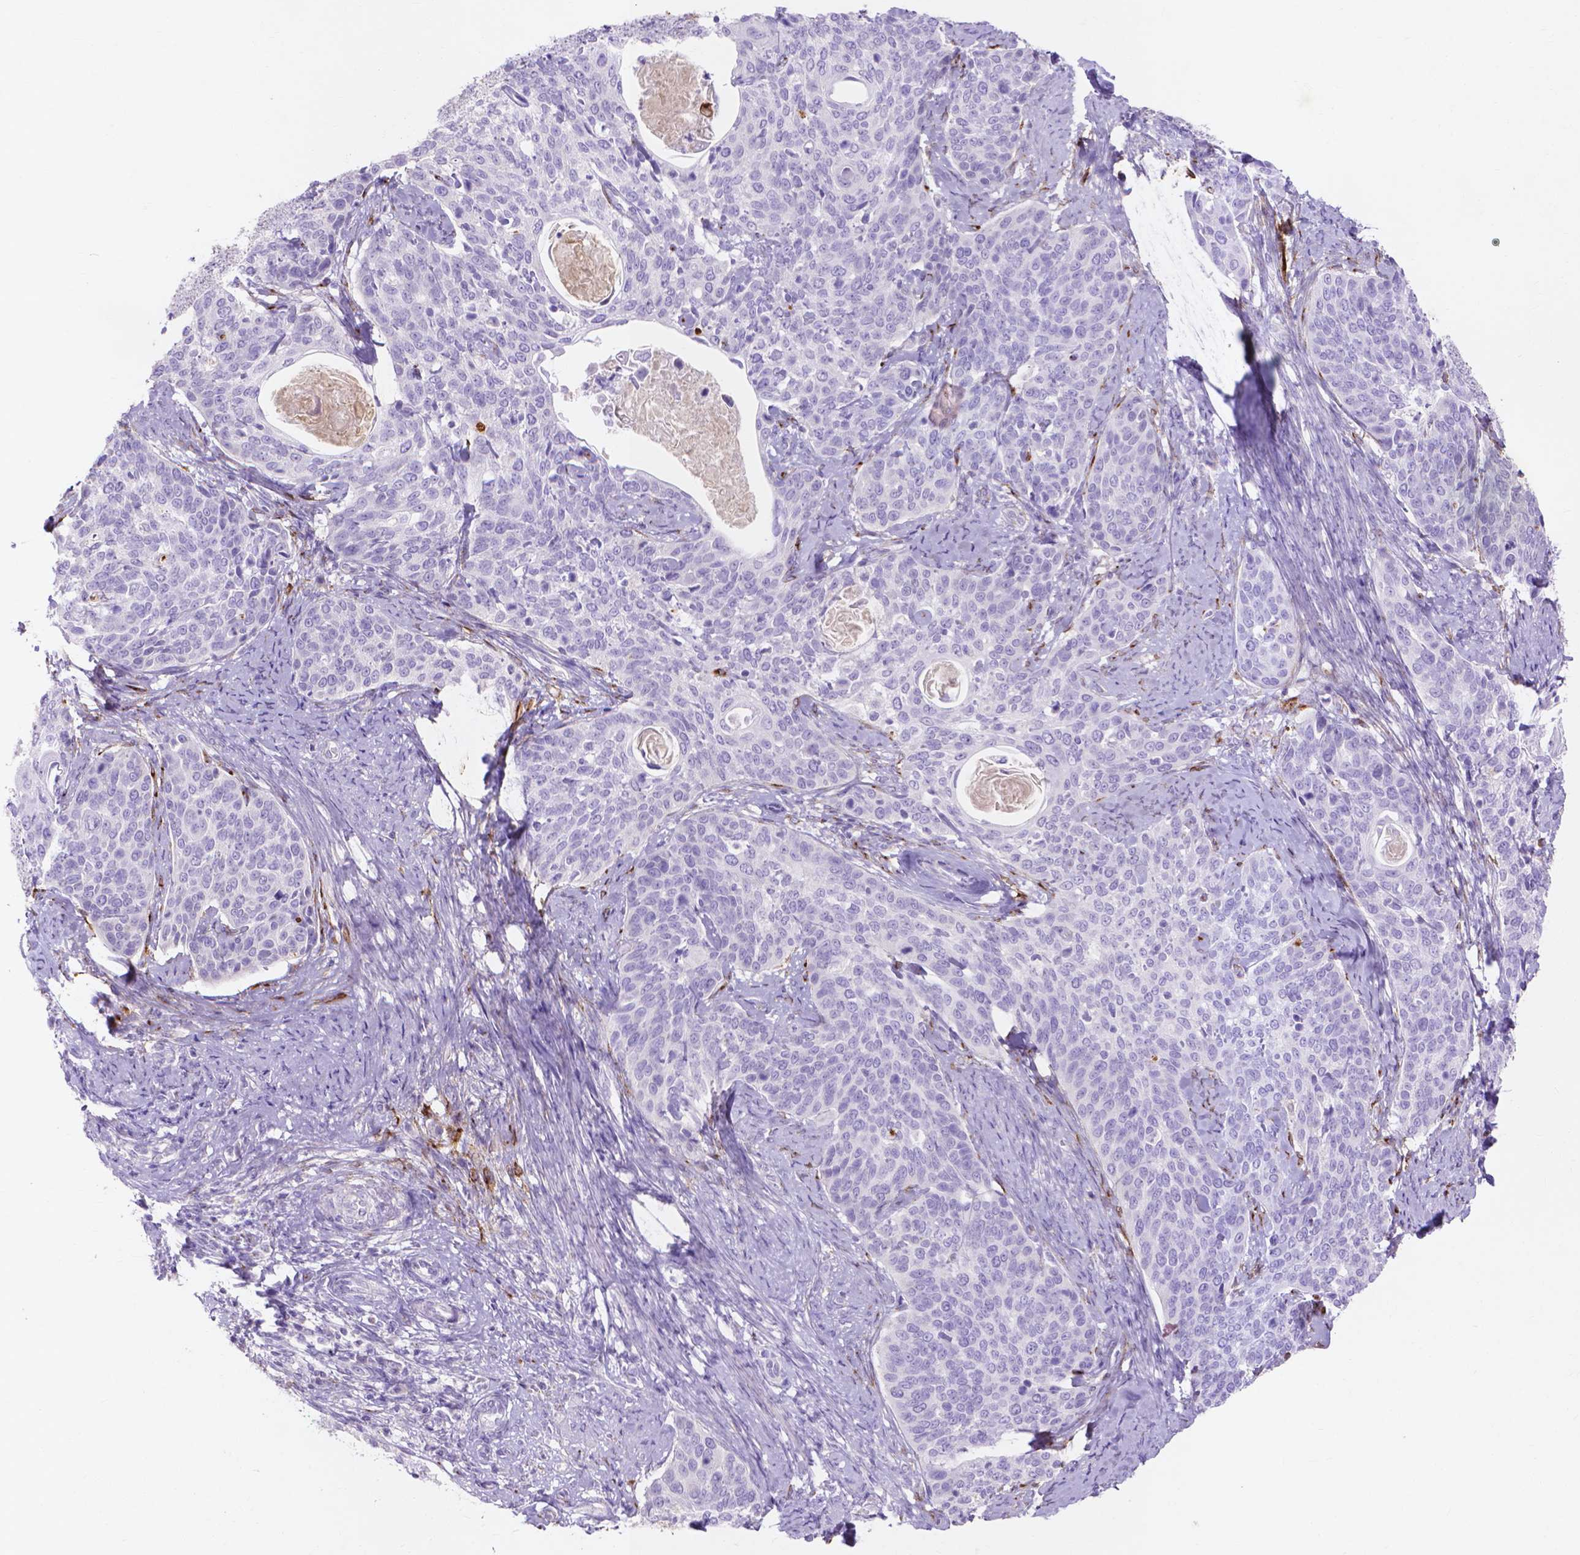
{"staining": {"intensity": "negative", "quantity": "none", "location": "none"}, "tissue": "cervical cancer", "cell_type": "Tumor cells", "image_type": "cancer", "snomed": [{"axis": "morphology", "description": "Squamous cell carcinoma, NOS"}, {"axis": "topography", "description": "Cervix"}], "caption": "Protein analysis of cervical squamous cell carcinoma displays no significant expression in tumor cells. Brightfield microscopy of immunohistochemistry stained with DAB (3,3'-diaminobenzidine) (brown) and hematoxylin (blue), captured at high magnification.", "gene": "MMP11", "patient": {"sex": "female", "age": 69}}